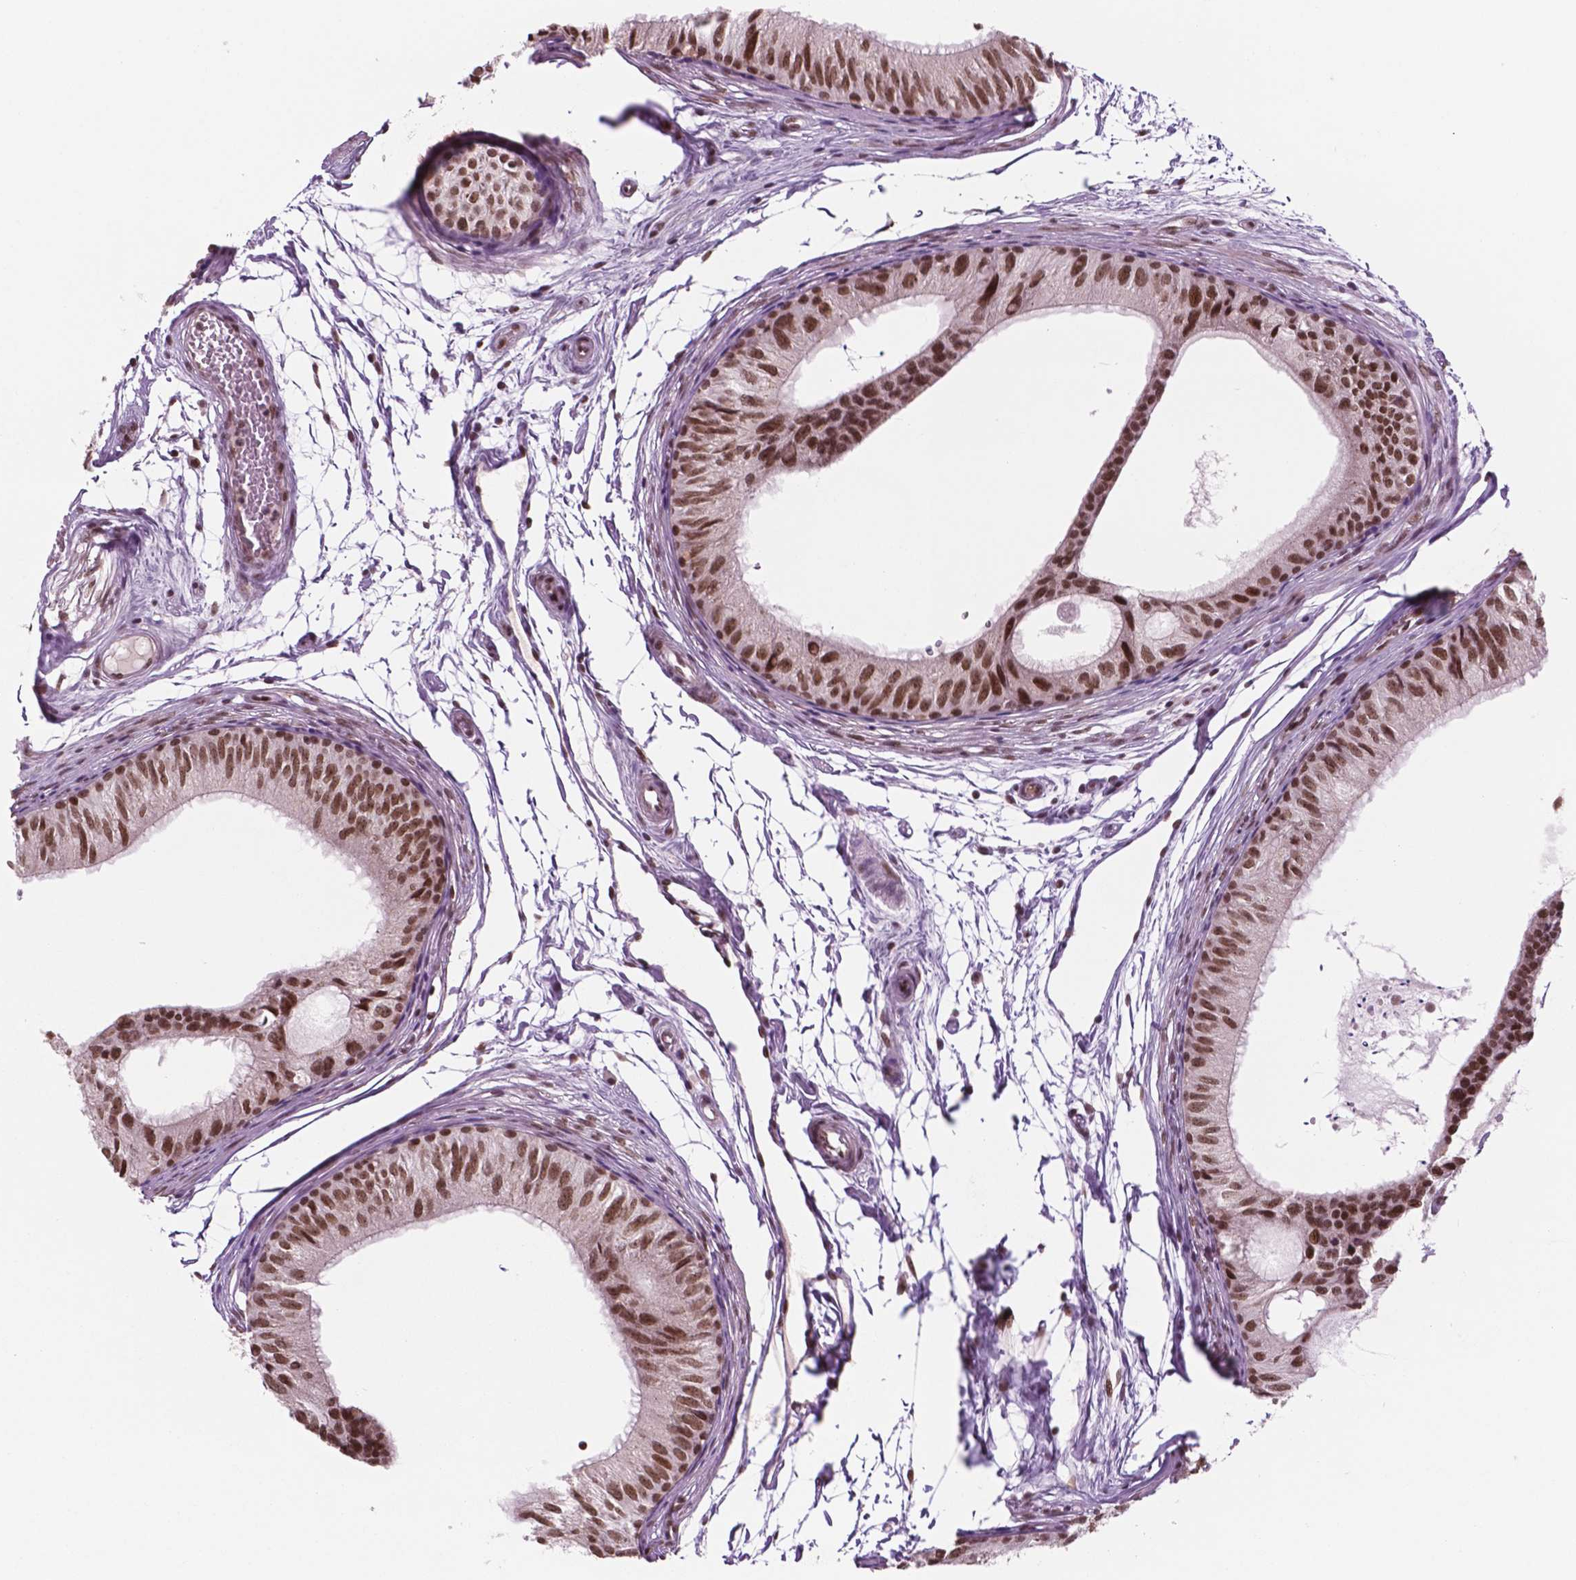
{"staining": {"intensity": "moderate", "quantity": ">75%", "location": "nuclear"}, "tissue": "epididymis", "cell_type": "Glandular cells", "image_type": "normal", "snomed": [{"axis": "morphology", "description": "Normal tissue, NOS"}, {"axis": "topography", "description": "Epididymis"}], "caption": "Brown immunohistochemical staining in unremarkable epididymis shows moderate nuclear staining in approximately >75% of glandular cells.", "gene": "POLR2E", "patient": {"sex": "male", "age": 25}}